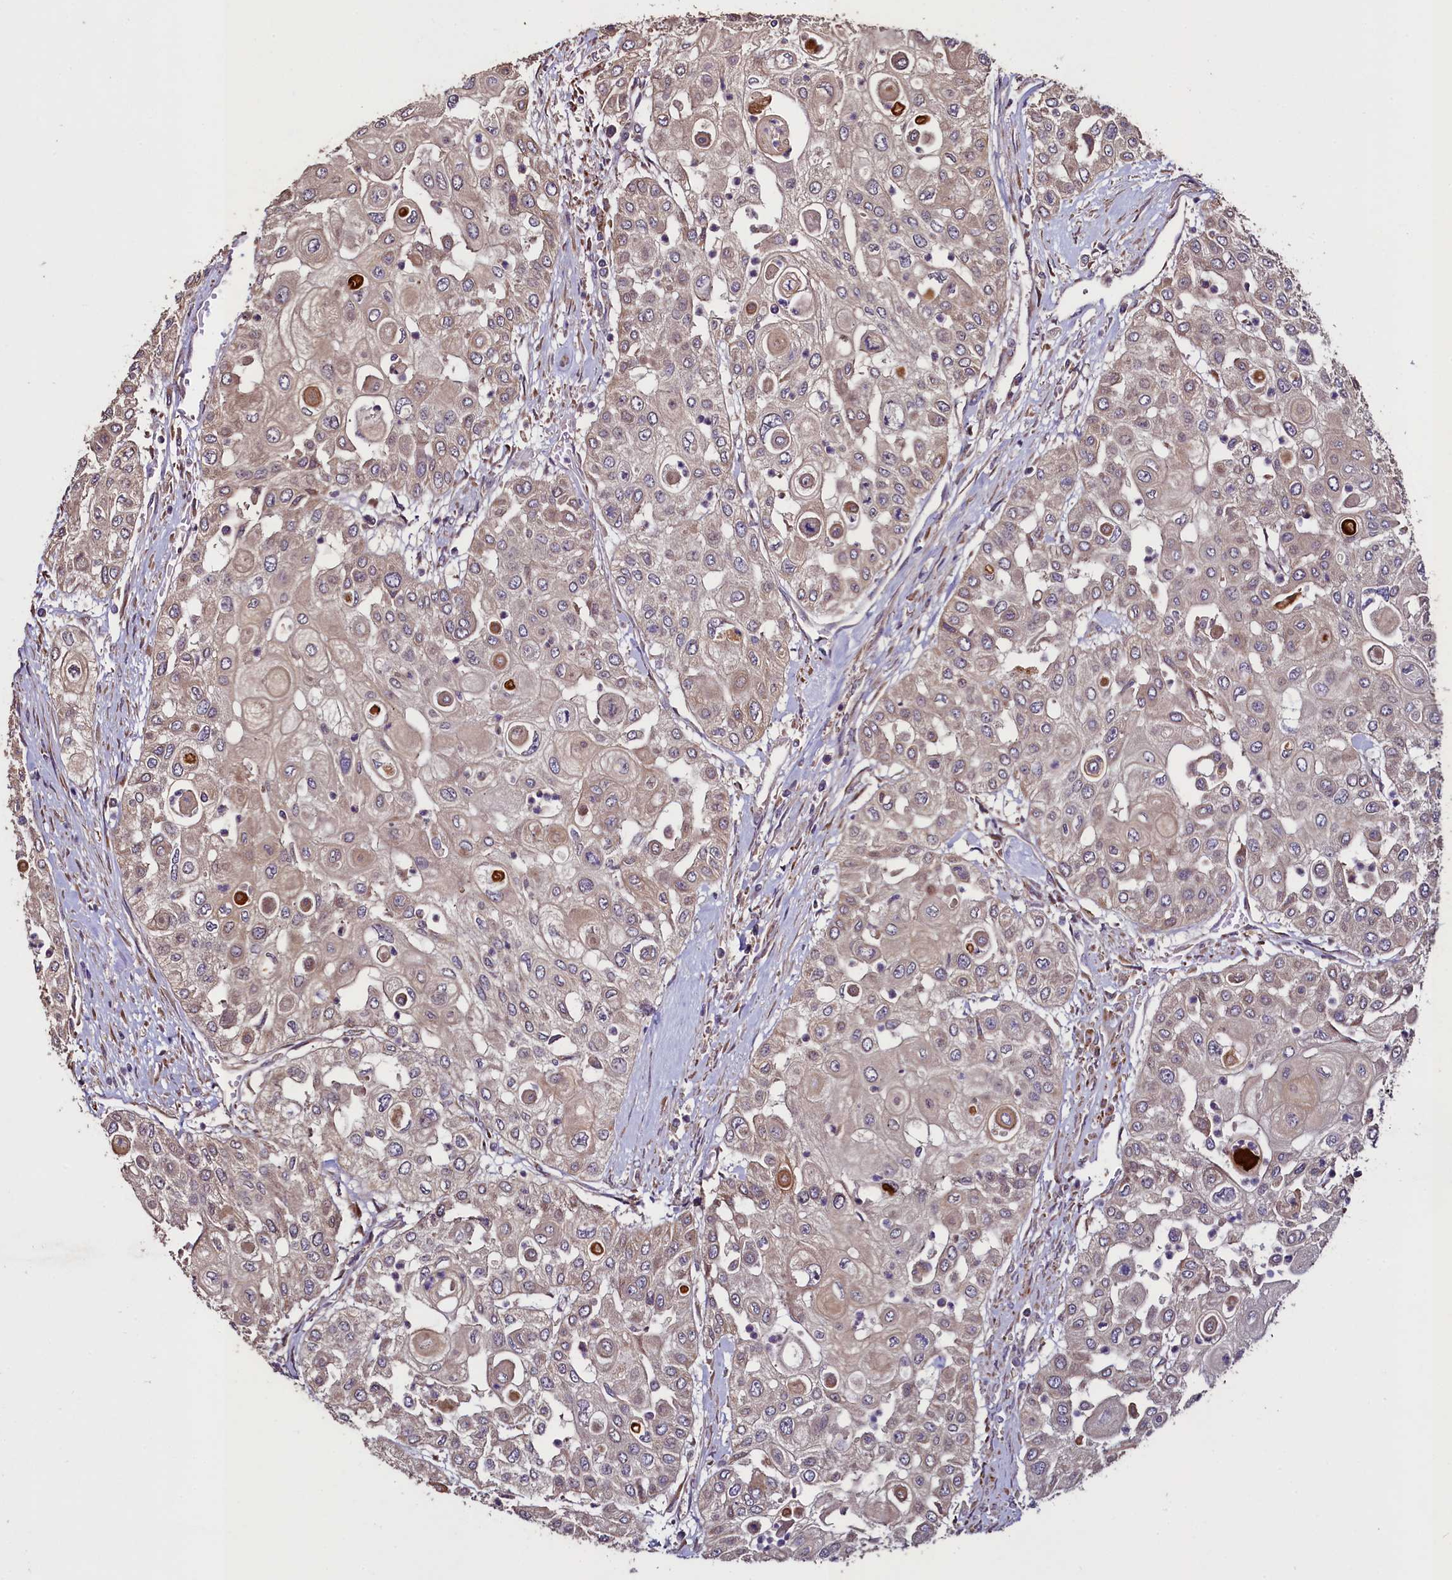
{"staining": {"intensity": "weak", "quantity": ">75%", "location": "cytoplasmic/membranous"}, "tissue": "urothelial cancer", "cell_type": "Tumor cells", "image_type": "cancer", "snomed": [{"axis": "morphology", "description": "Urothelial carcinoma, High grade"}, {"axis": "topography", "description": "Urinary bladder"}], "caption": "Urothelial cancer was stained to show a protein in brown. There is low levels of weak cytoplasmic/membranous staining in approximately >75% of tumor cells.", "gene": "RBFA", "patient": {"sex": "female", "age": 79}}